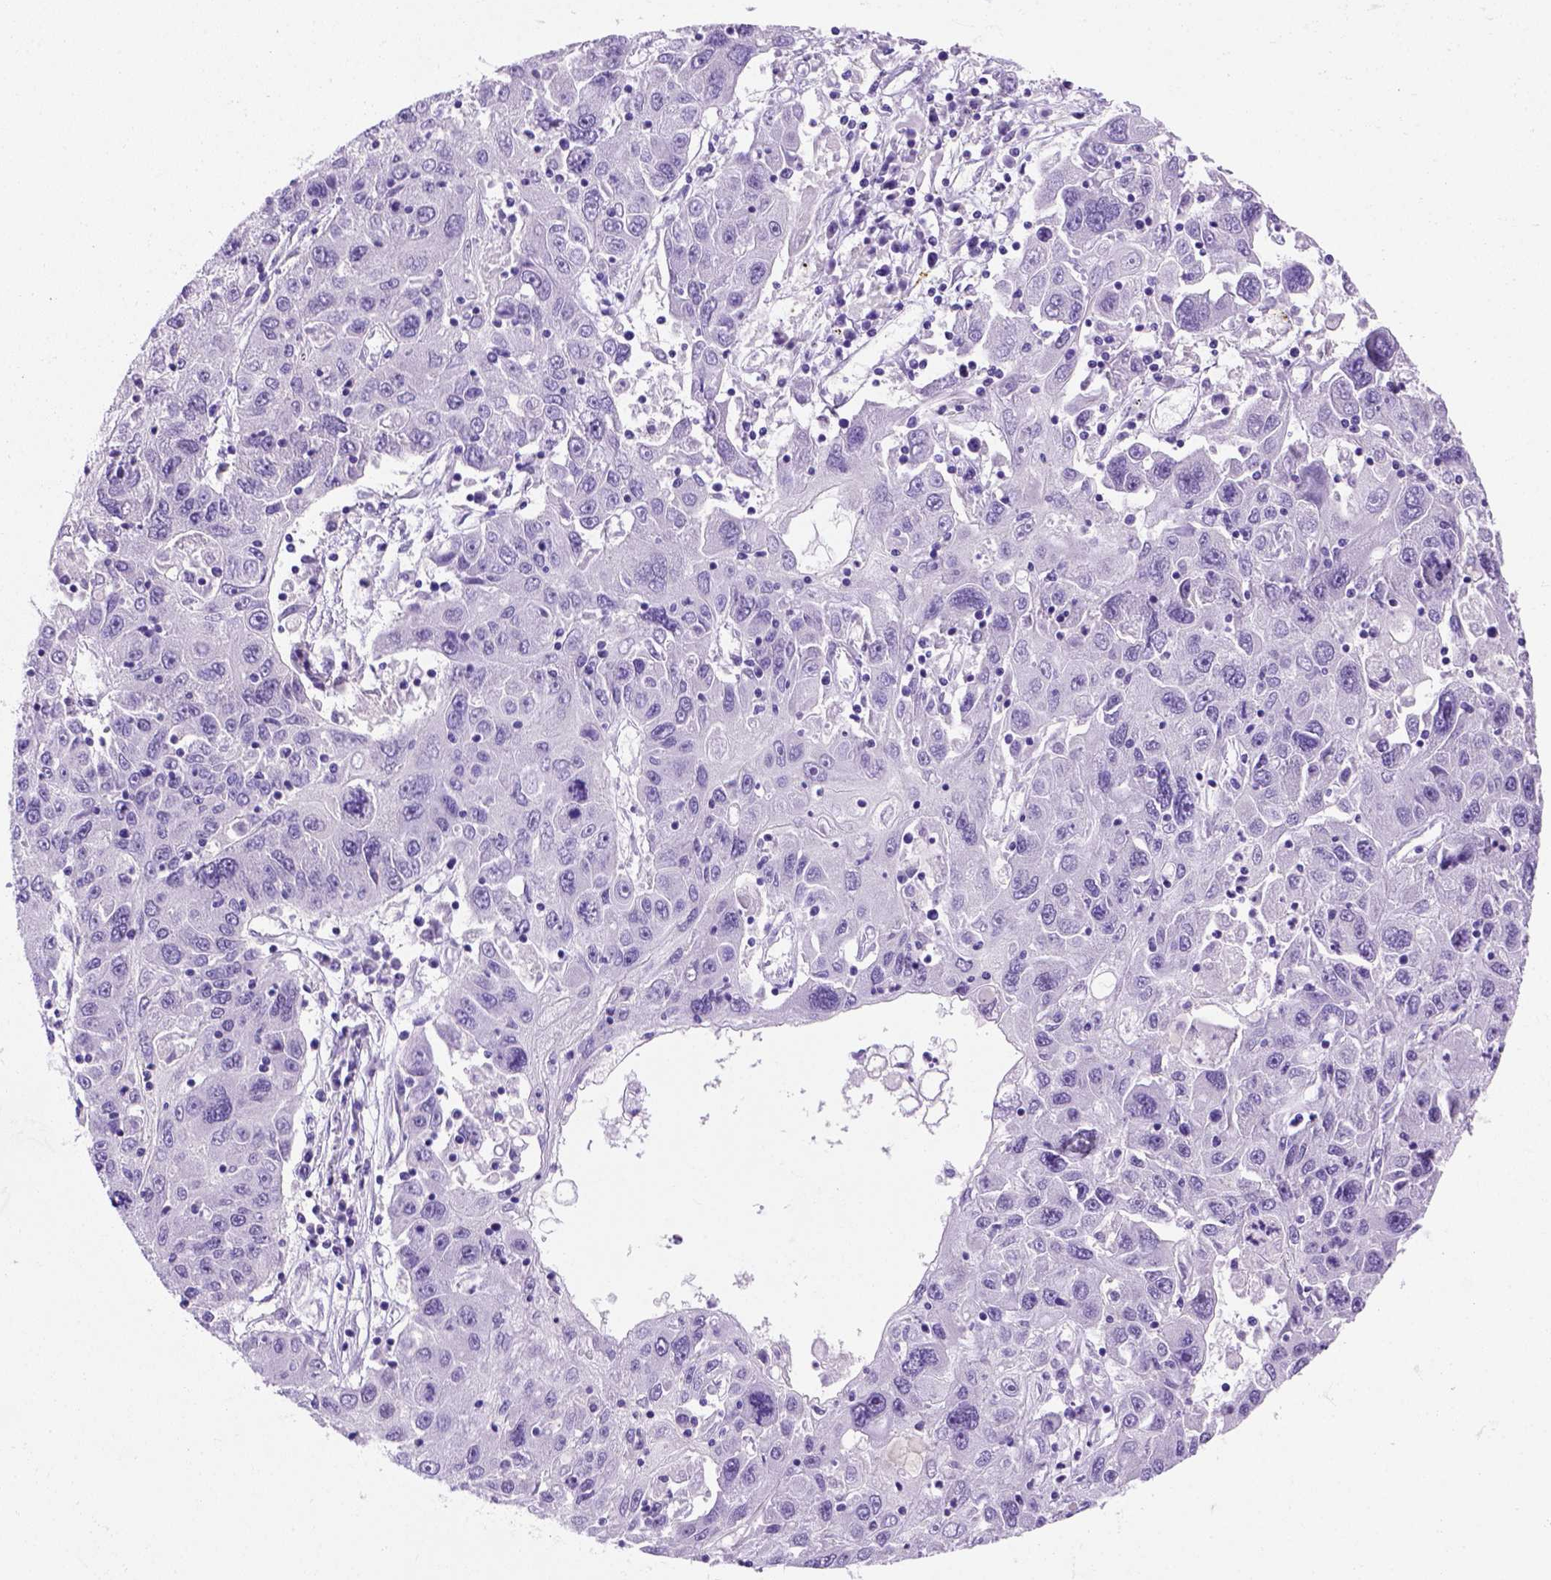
{"staining": {"intensity": "negative", "quantity": "none", "location": "none"}, "tissue": "stomach cancer", "cell_type": "Tumor cells", "image_type": "cancer", "snomed": [{"axis": "morphology", "description": "Adenocarcinoma, NOS"}, {"axis": "topography", "description": "Stomach"}], "caption": "Immunohistochemical staining of stomach cancer (adenocarcinoma) exhibits no significant staining in tumor cells.", "gene": "FOXI1", "patient": {"sex": "male", "age": 56}}